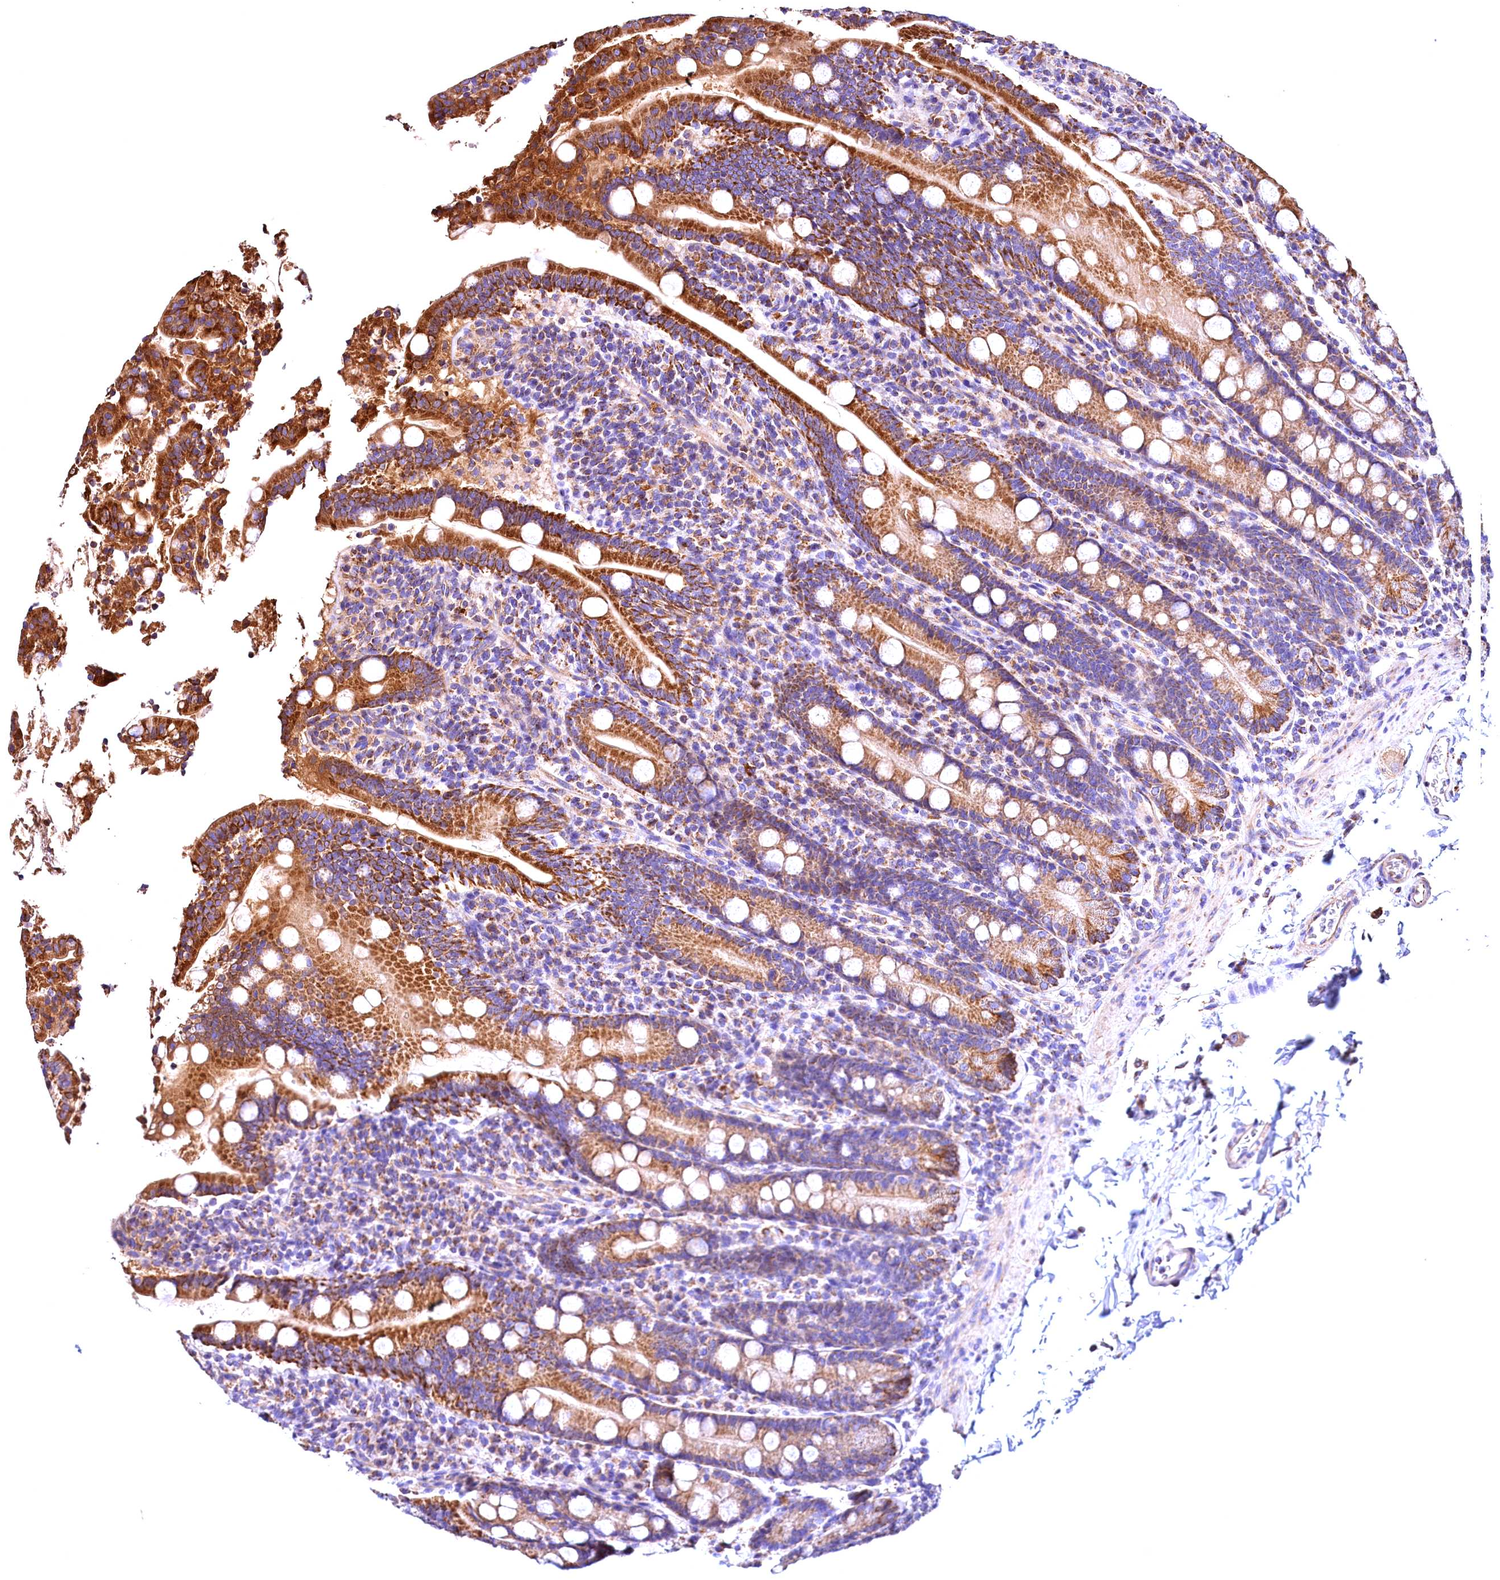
{"staining": {"intensity": "strong", "quantity": ">75%", "location": "cytoplasmic/membranous"}, "tissue": "duodenum", "cell_type": "Glandular cells", "image_type": "normal", "snomed": [{"axis": "morphology", "description": "Normal tissue, NOS"}, {"axis": "topography", "description": "Duodenum"}], "caption": "Protein staining of unremarkable duodenum exhibits strong cytoplasmic/membranous expression in about >75% of glandular cells.", "gene": "ACAA2", "patient": {"sex": "male", "age": 35}}